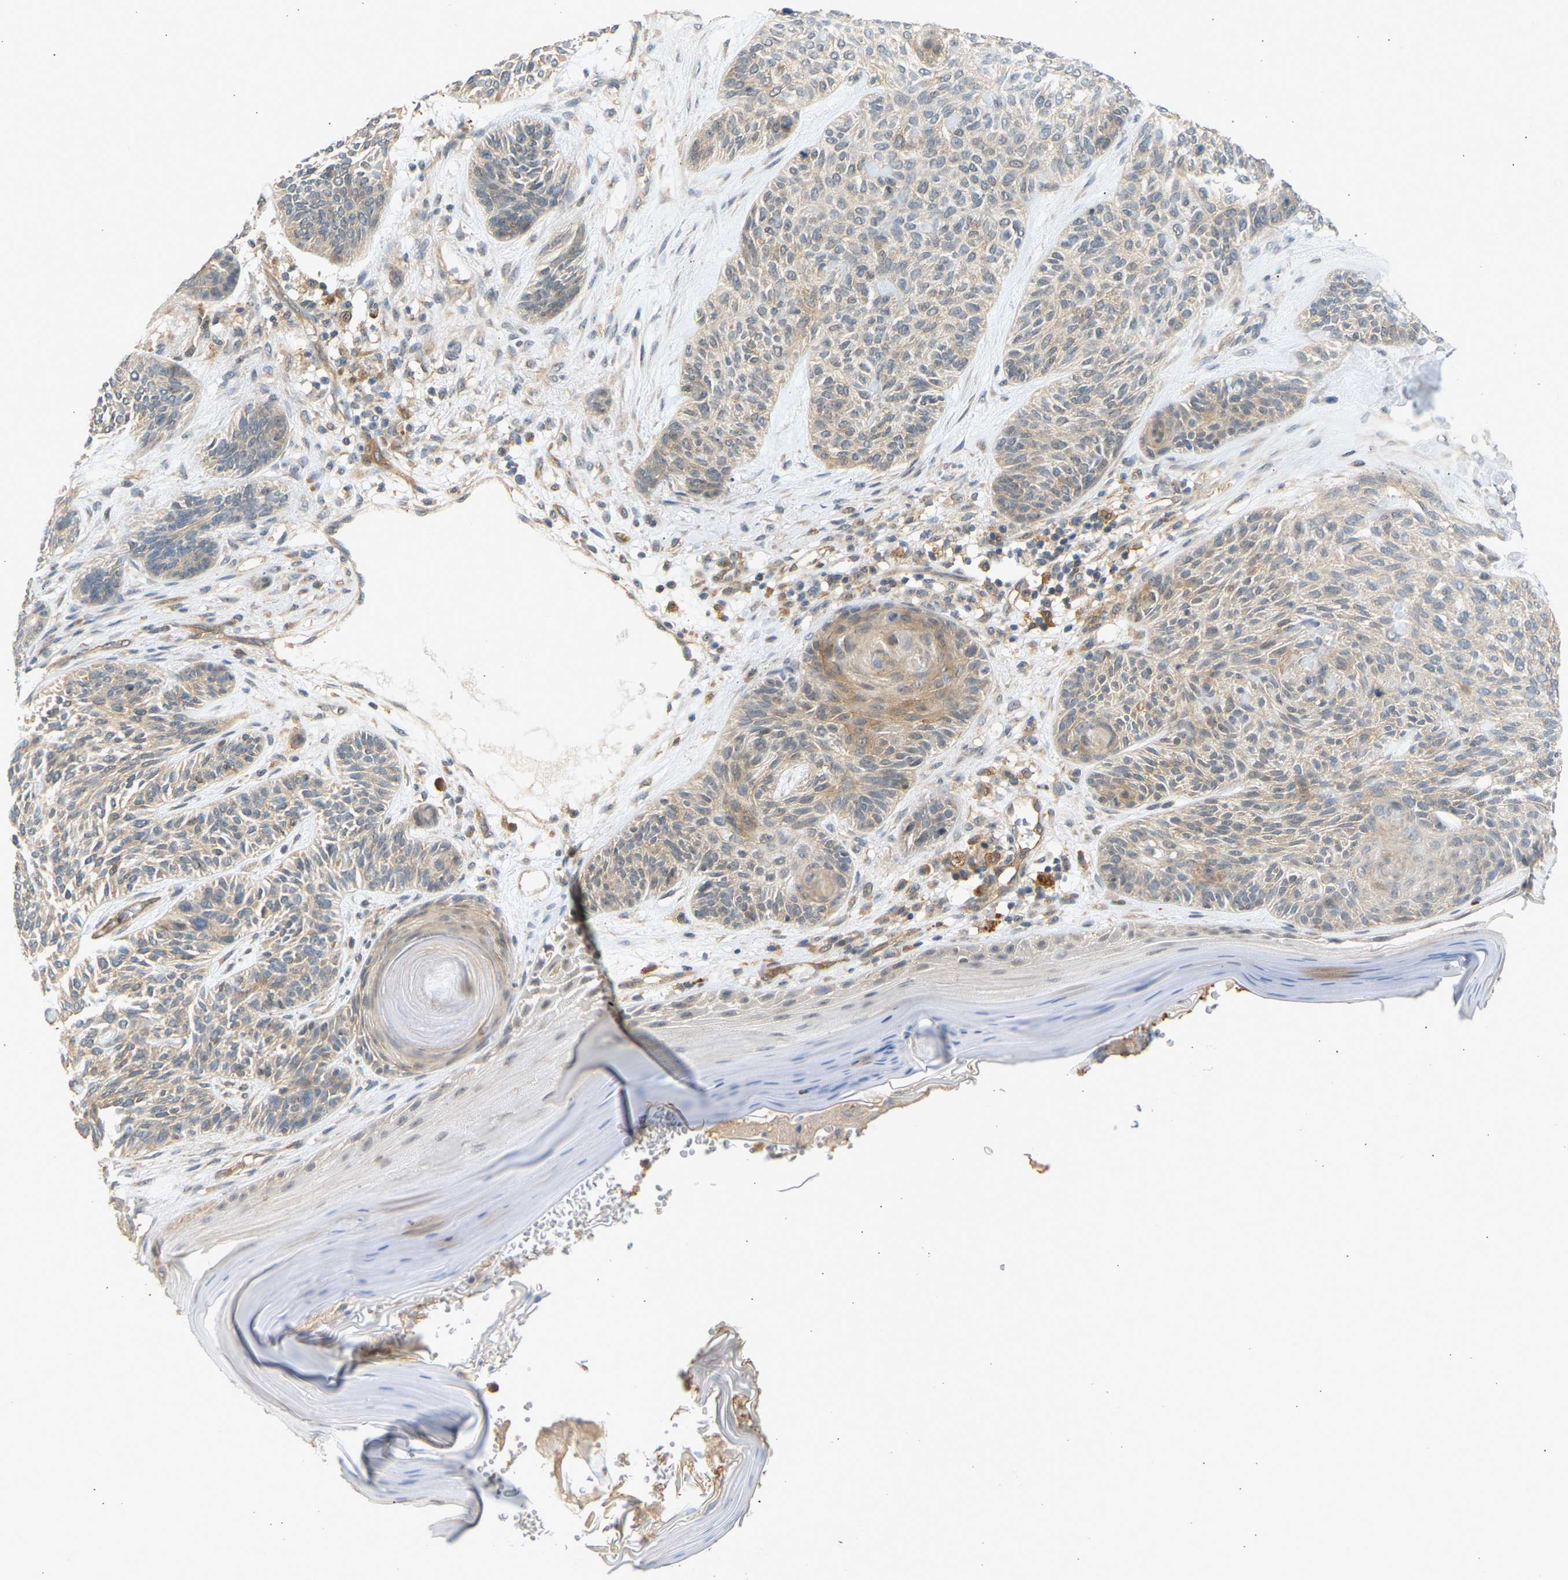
{"staining": {"intensity": "weak", "quantity": "25%-75%", "location": "cytoplasmic/membranous"}, "tissue": "skin cancer", "cell_type": "Tumor cells", "image_type": "cancer", "snomed": [{"axis": "morphology", "description": "Basal cell carcinoma"}, {"axis": "topography", "description": "Skin"}], "caption": "Skin cancer (basal cell carcinoma) tissue displays weak cytoplasmic/membranous positivity in about 25%-75% of tumor cells, visualized by immunohistochemistry.", "gene": "RGL1", "patient": {"sex": "male", "age": 55}}